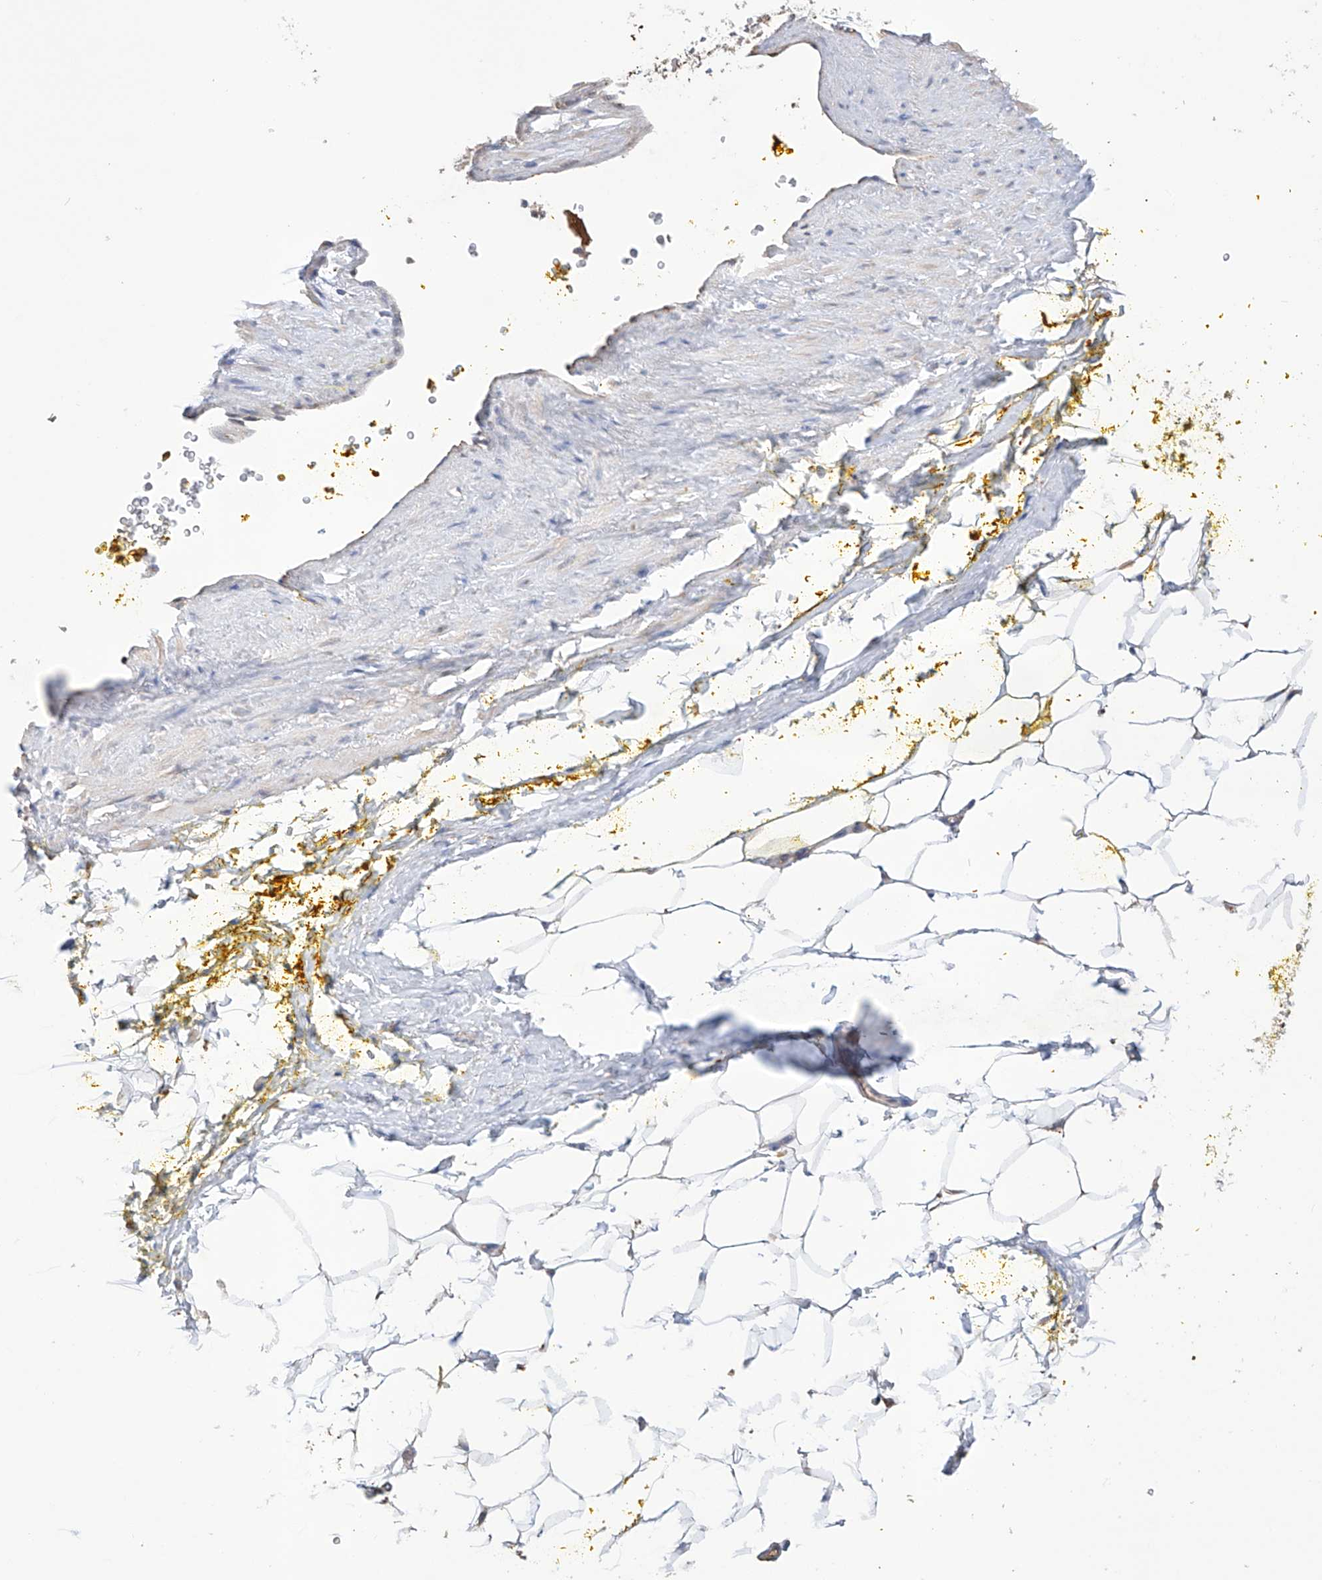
{"staining": {"intensity": "negative", "quantity": "none", "location": "none"}, "tissue": "adipose tissue", "cell_type": "Adipocytes", "image_type": "normal", "snomed": [{"axis": "morphology", "description": "Normal tissue, NOS"}, {"axis": "morphology", "description": "Adenocarcinoma, Low grade"}, {"axis": "topography", "description": "Prostate"}, {"axis": "topography", "description": "Peripheral nerve tissue"}], "caption": "The immunohistochemistry (IHC) photomicrograph has no significant staining in adipocytes of adipose tissue. (DAB IHC with hematoxylin counter stain).", "gene": "AFG1L", "patient": {"sex": "male", "age": 63}}